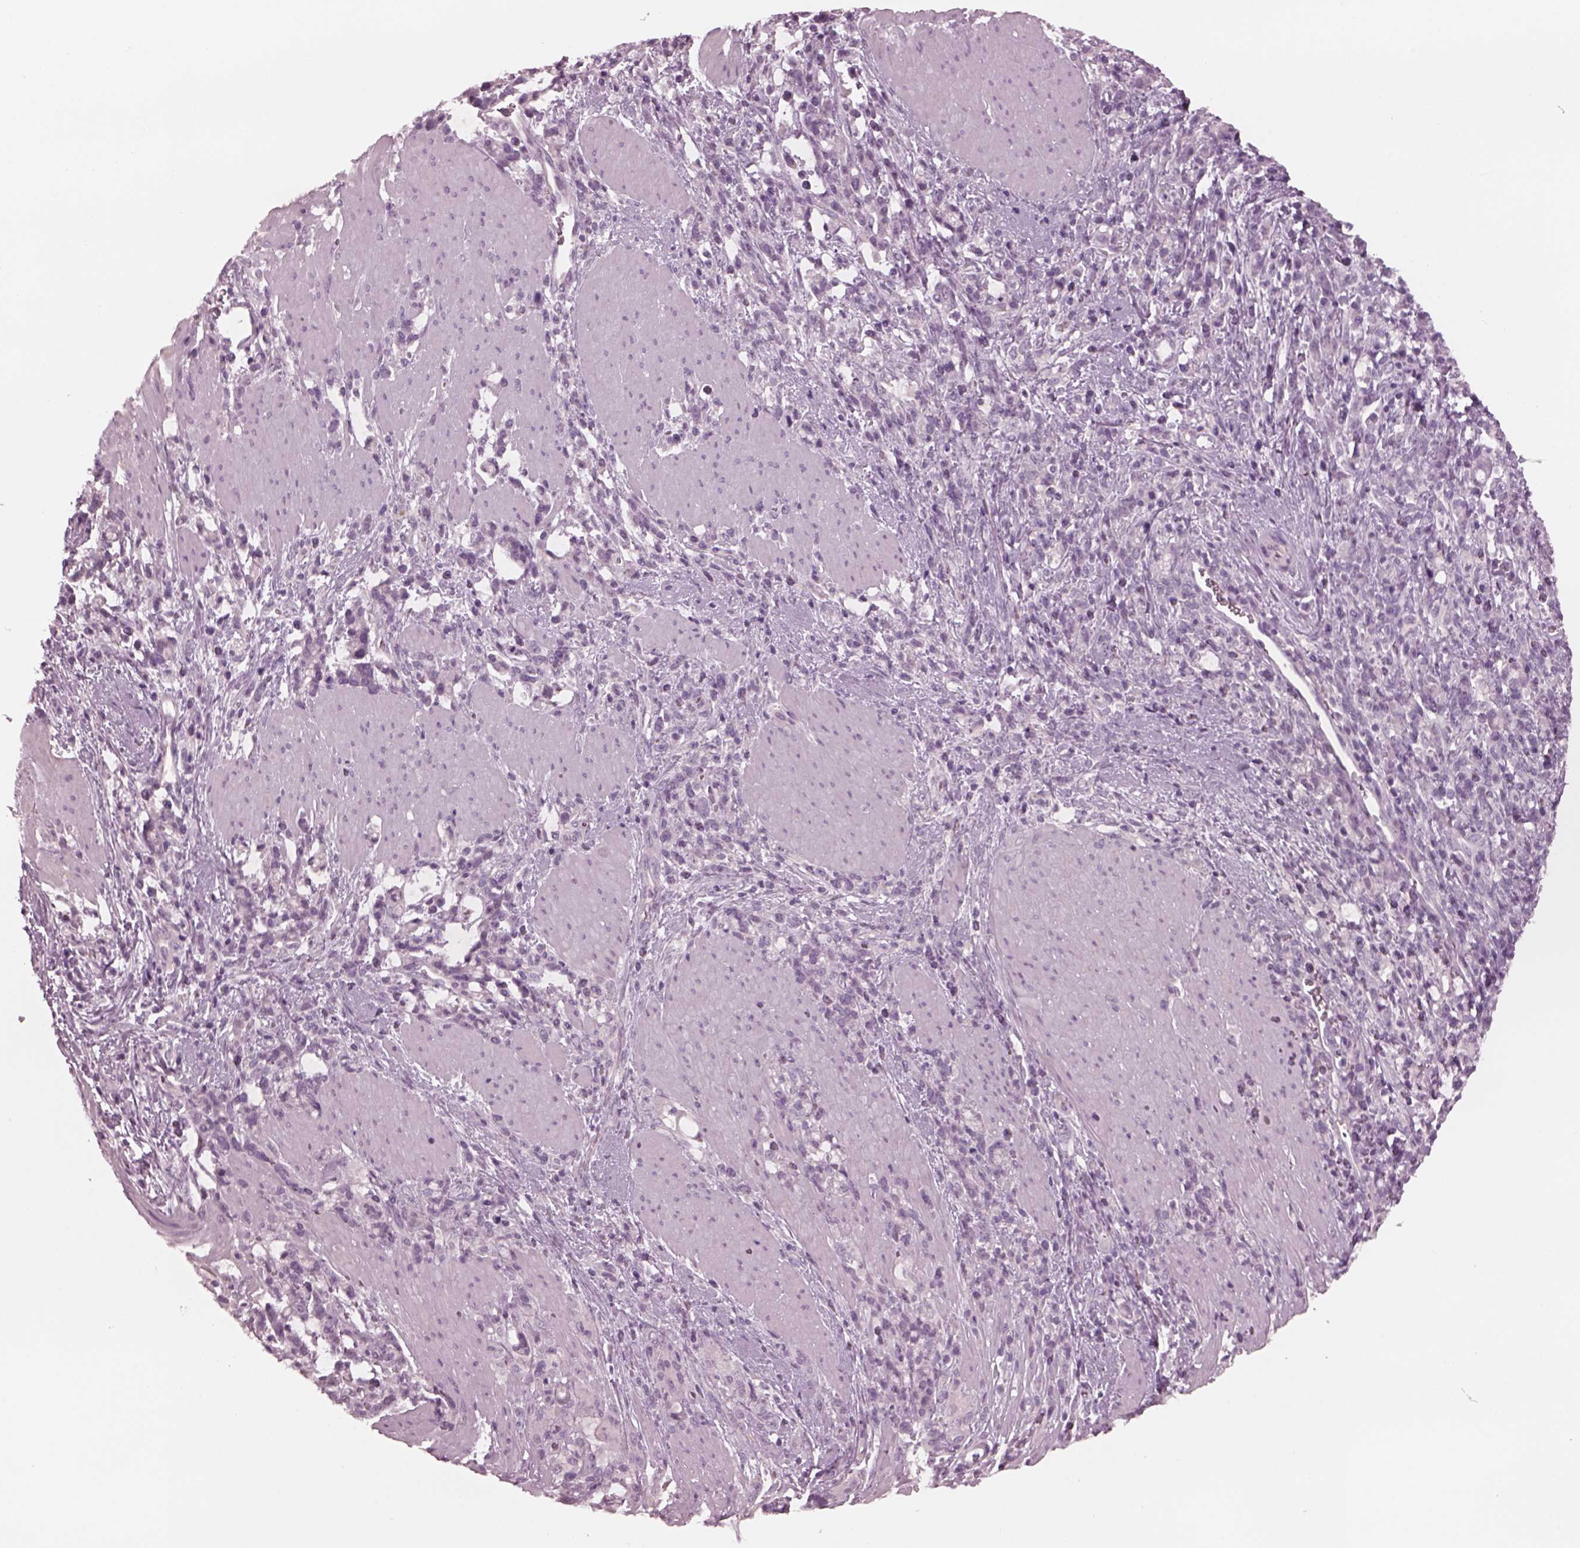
{"staining": {"intensity": "negative", "quantity": "none", "location": "none"}, "tissue": "stomach cancer", "cell_type": "Tumor cells", "image_type": "cancer", "snomed": [{"axis": "morphology", "description": "Adenocarcinoma, NOS"}, {"axis": "topography", "description": "Stomach"}], "caption": "Stomach cancer (adenocarcinoma) was stained to show a protein in brown. There is no significant positivity in tumor cells.", "gene": "YY2", "patient": {"sex": "female", "age": 57}}